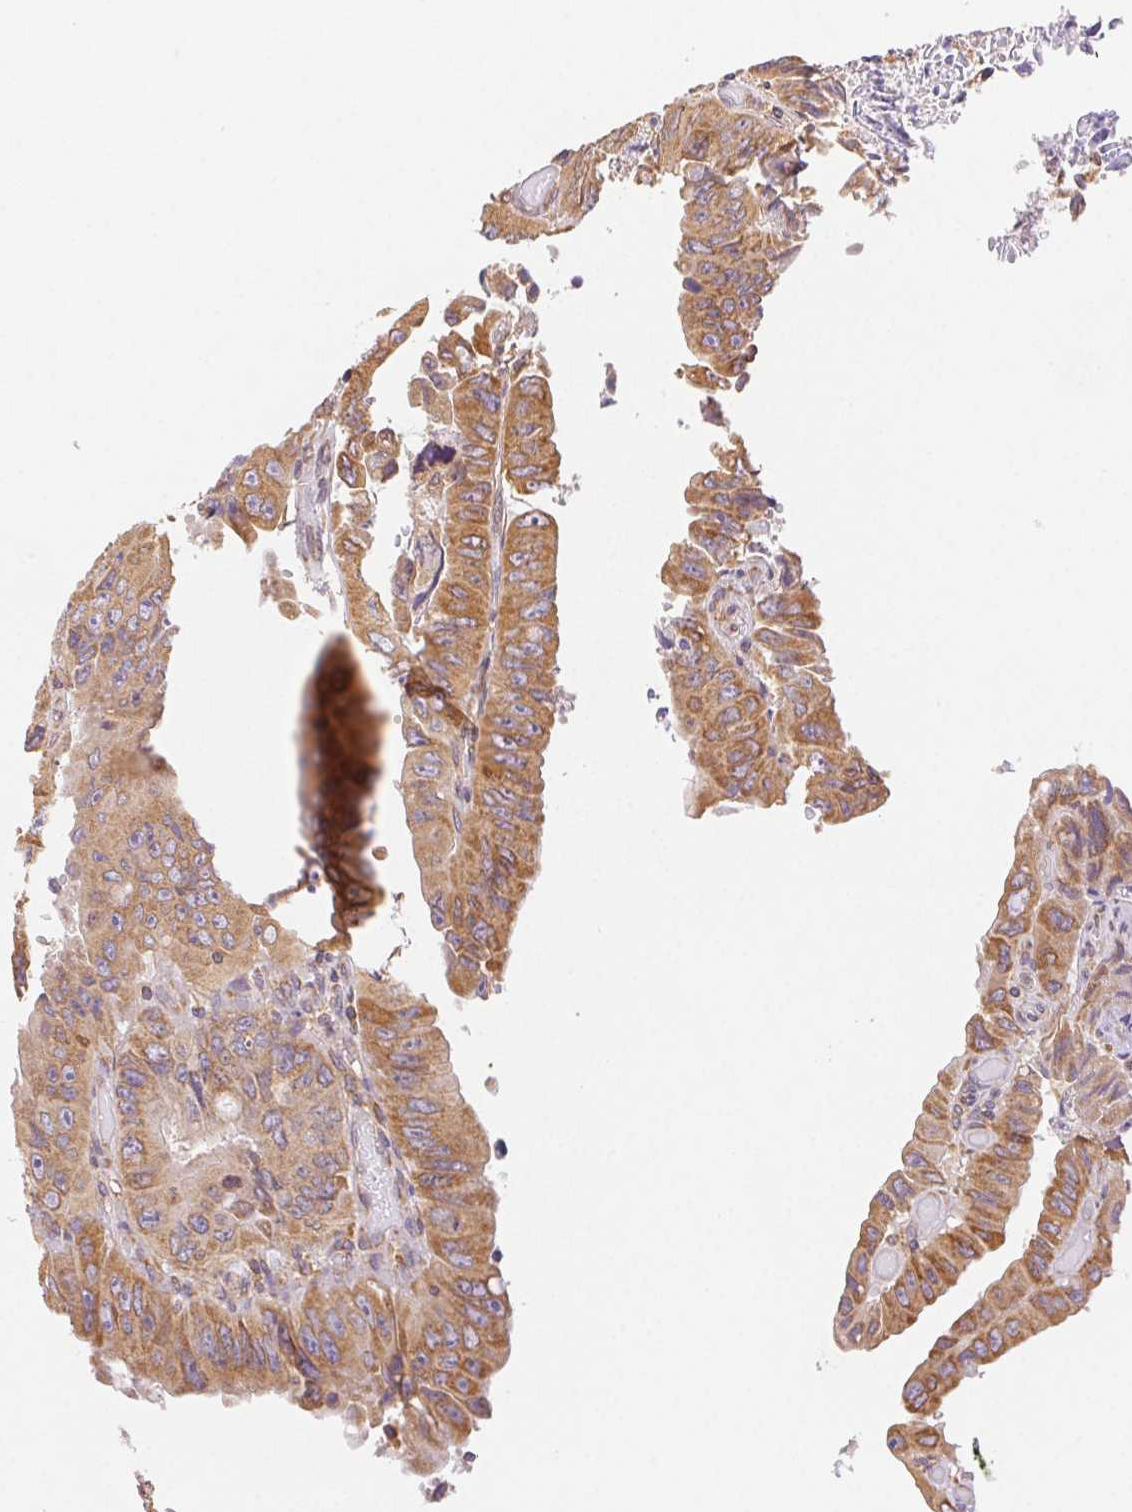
{"staining": {"intensity": "moderate", "quantity": ">75%", "location": "cytoplasmic/membranous"}, "tissue": "colorectal cancer", "cell_type": "Tumor cells", "image_type": "cancer", "snomed": [{"axis": "morphology", "description": "Adenocarcinoma, NOS"}, {"axis": "topography", "description": "Colon"}], "caption": "Immunohistochemistry (IHC) staining of colorectal cancer (adenocarcinoma), which displays medium levels of moderate cytoplasmic/membranous staining in about >75% of tumor cells indicating moderate cytoplasmic/membranous protein staining. The staining was performed using DAB (brown) for protein detection and nuclei were counterstained in hematoxylin (blue).", "gene": "ENTREP1", "patient": {"sex": "female", "age": 84}}